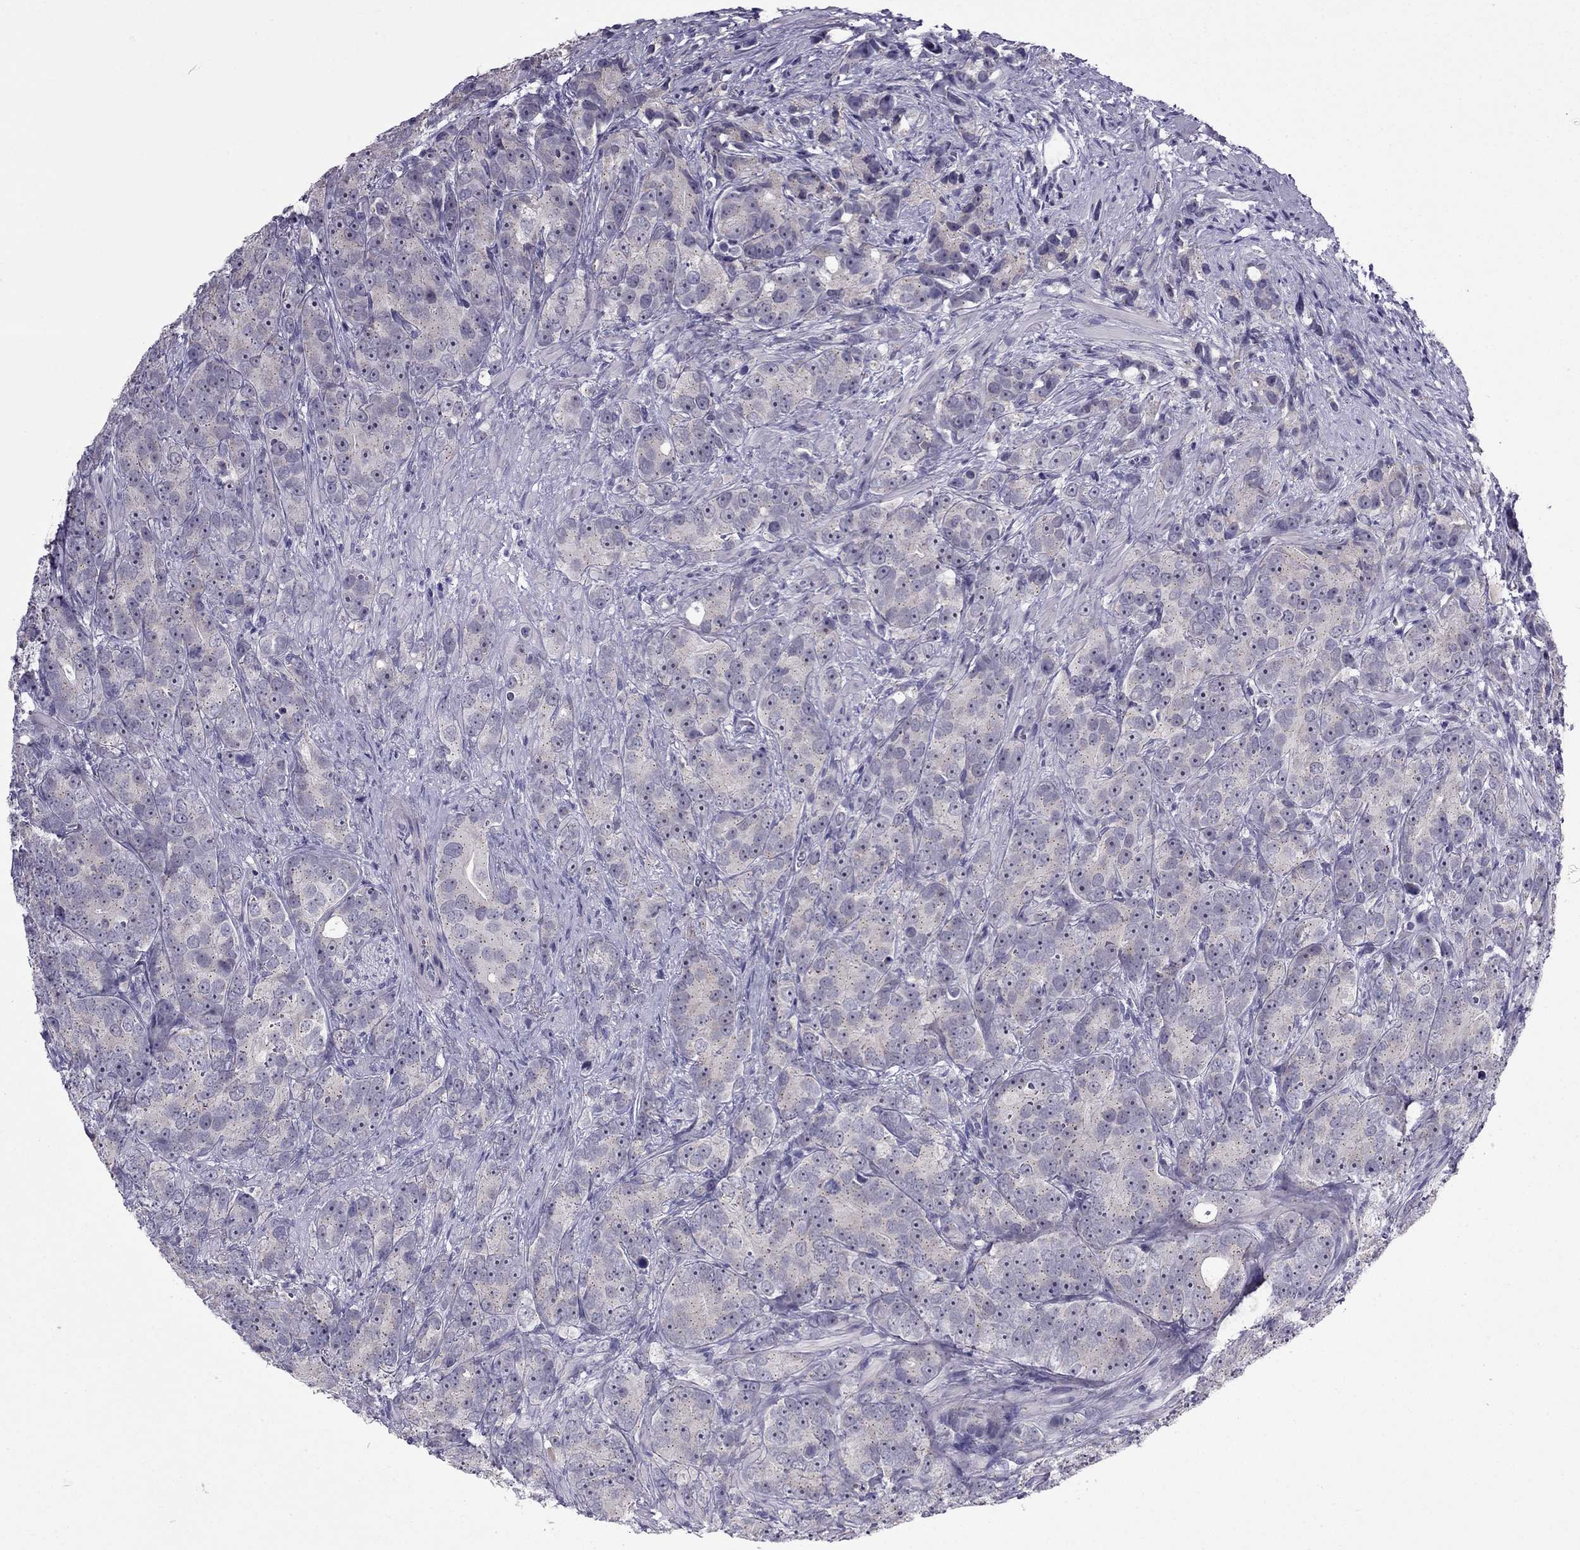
{"staining": {"intensity": "weak", "quantity": "<25%", "location": "nuclear"}, "tissue": "prostate cancer", "cell_type": "Tumor cells", "image_type": "cancer", "snomed": [{"axis": "morphology", "description": "Adenocarcinoma, High grade"}, {"axis": "topography", "description": "Prostate"}], "caption": "IHC micrograph of human prostate cancer stained for a protein (brown), which displays no positivity in tumor cells. (DAB (3,3'-diaminobenzidine) immunohistochemistry, high magnification).", "gene": "MYBPH", "patient": {"sex": "male", "age": 90}}